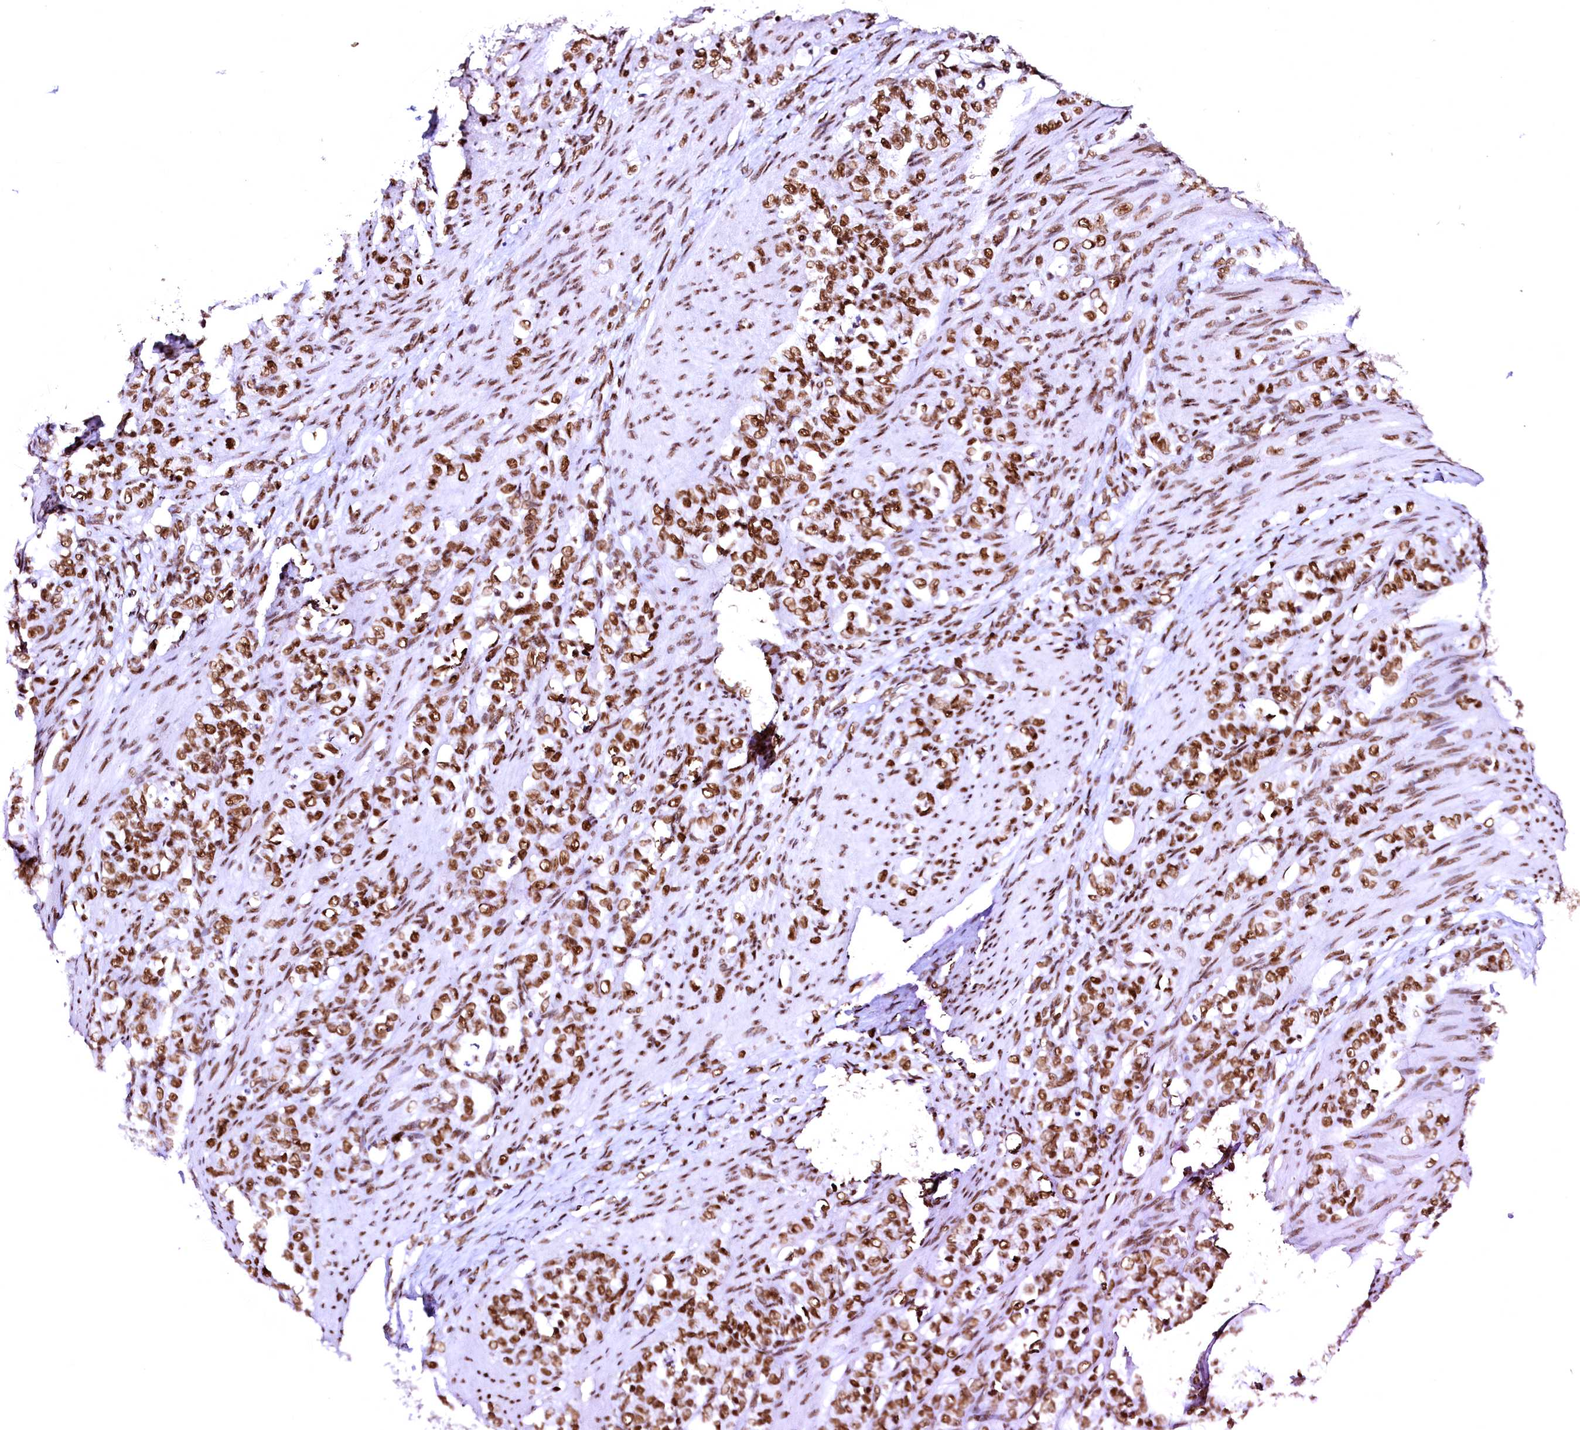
{"staining": {"intensity": "strong", "quantity": ">75%", "location": "nuclear"}, "tissue": "stomach cancer", "cell_type": "Tumor cells", "image_type": "cancer", "snomed": [{"axis": "morphology", "description": "Adenocarcinoma, NOS"}, {"axis": "topography", "description": "Stomach"}], "caption": "Protein expression analysis of human adenocarcinoma (stomach) reveals strong nuclear expression in about >75% of tumor cells.", "gene": "CPSF6", "patient": {"sex": "female", "age": 79}}